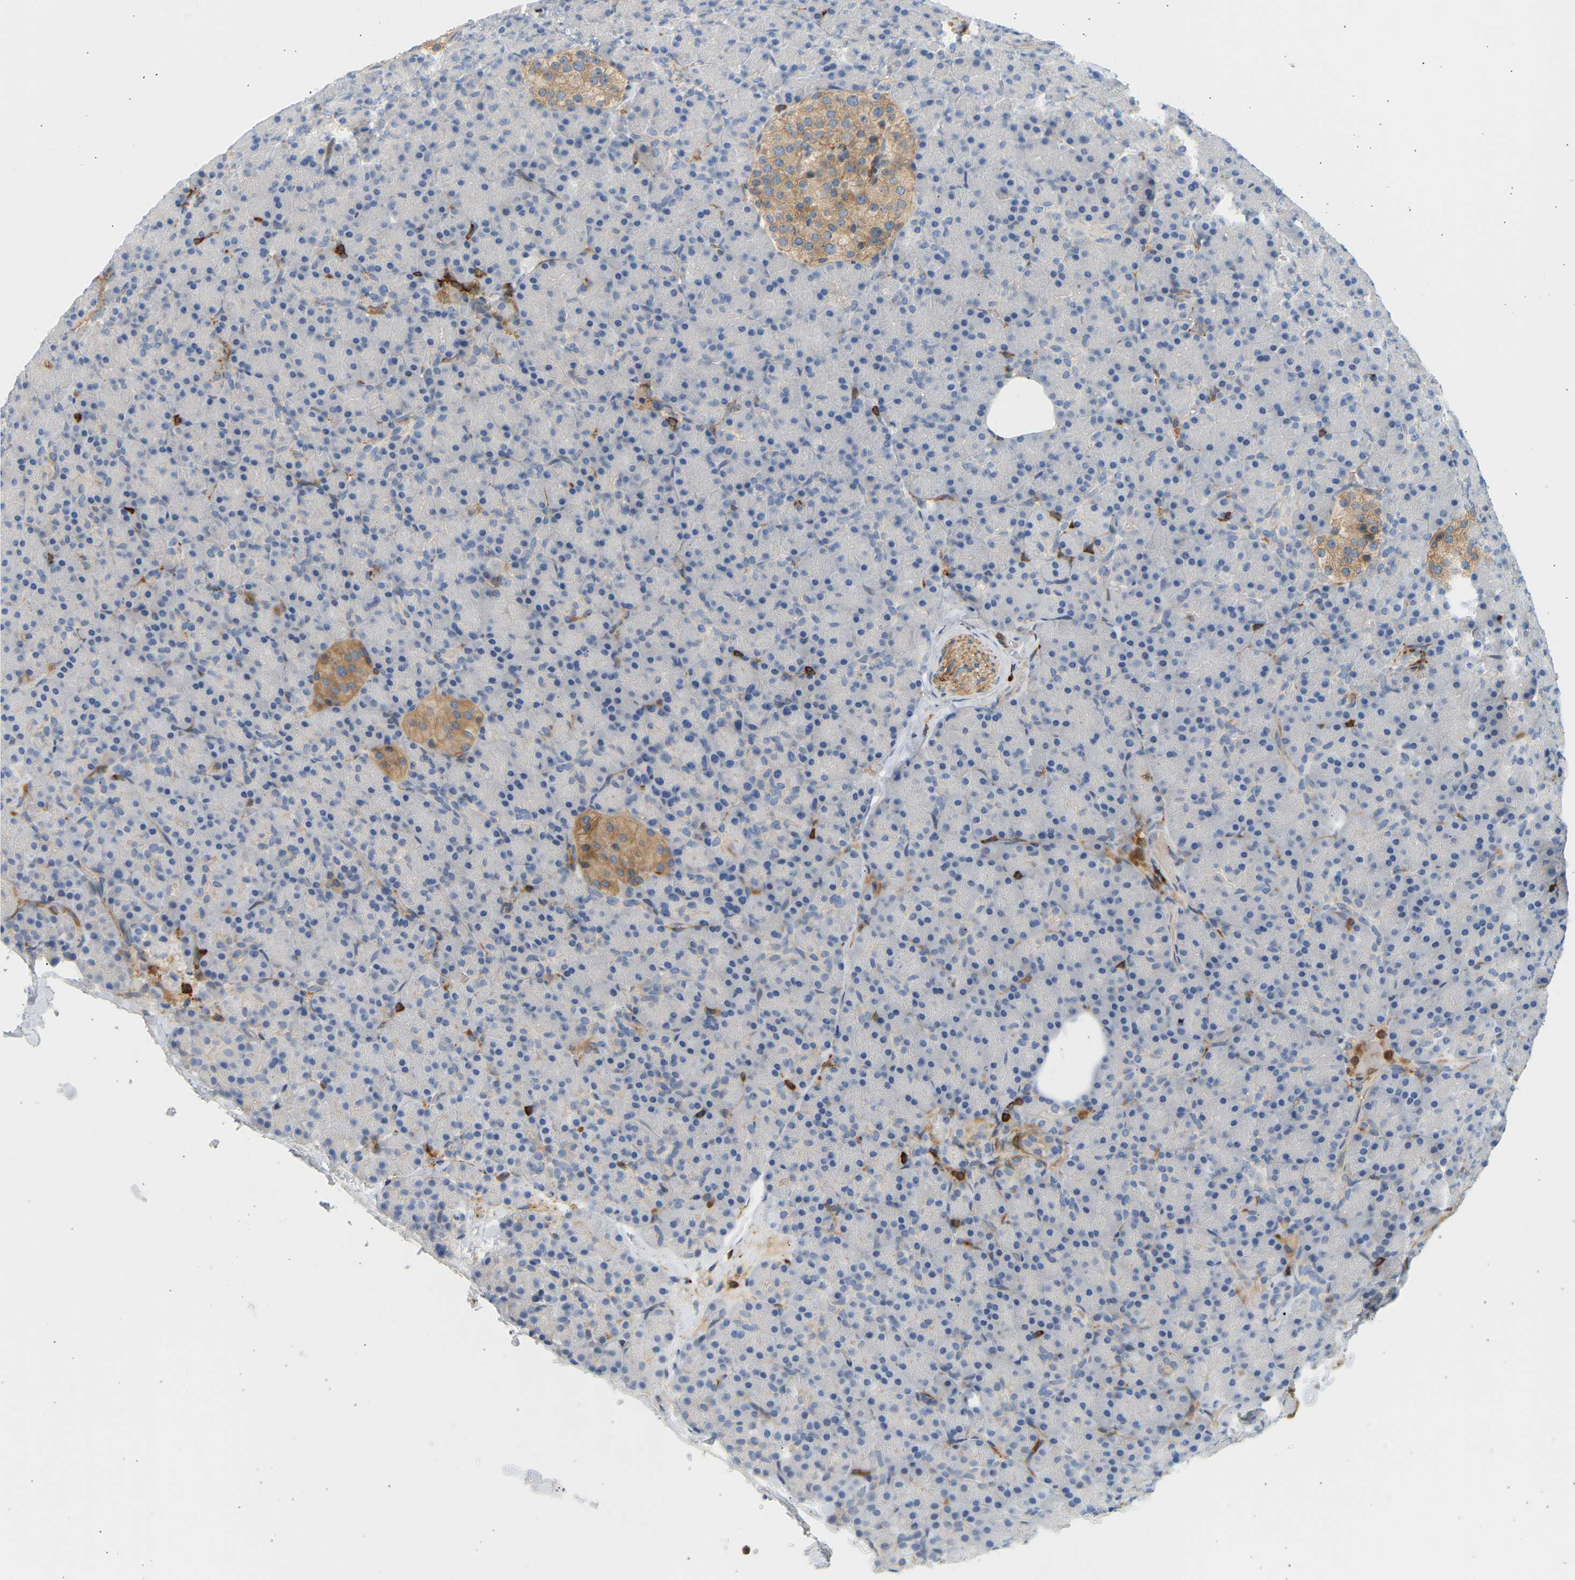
{"staining": {"intensity": "negative", "quantity": "none", "location": "none"}, "tissue": "pancreas", "cell_type": "Exocrine glandular cells", "image_type": "normal", "snomed": [{"axis": "morphology", "description": "Normal tissue, NOS"}, {"axis": "topography", "description": "Pancreas"}], "caption": "This is a photomicrograph of immunohistochemistry staining of normal pancreas, which shows no positivity in exocrine glandular cells.", "gene": "FNBP1", "patient": {"sex": "female", "age": 43}}